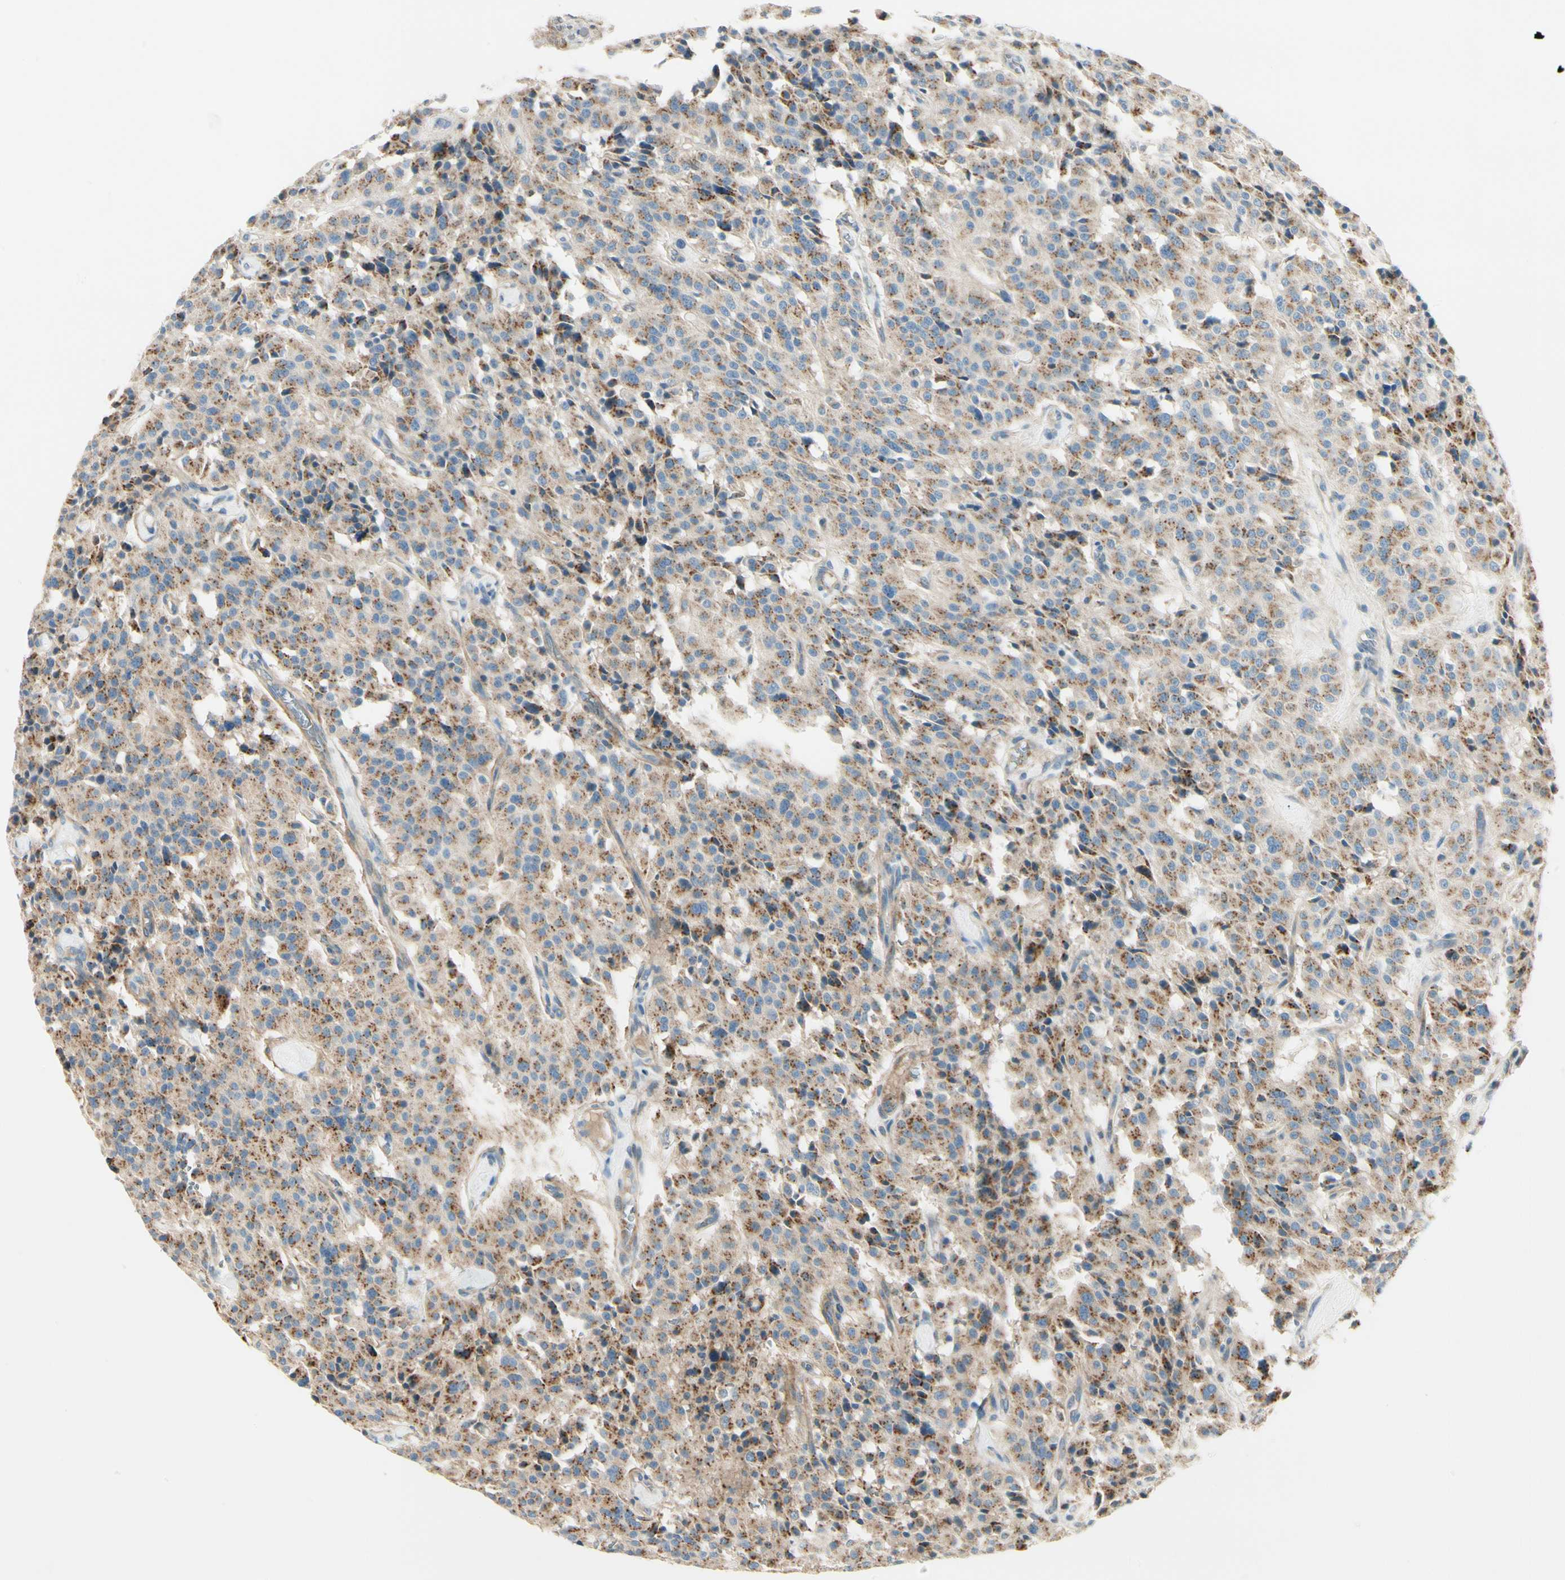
{"staining": {"intensity": "moderate", "quantity": ">75%", "location": "cytoplasmic/membranous"}, "tissue": "carcinoid", "cell_type": "Tumor cells", "image_type": "cancer", "snomed": [{"axis": "morphology", "description": "Carcinoid, malignant, NOS"}, {"axis": "topography", "description": "Lung"}], "caption": "Brown immunohistochemical staining in carcinoid (malignant) displays moderate cytoplasmic/membranous staining in about >75% of tumor cells.", "gene": "ABCA3", "patient": {"sex": "male", "age": 30}}